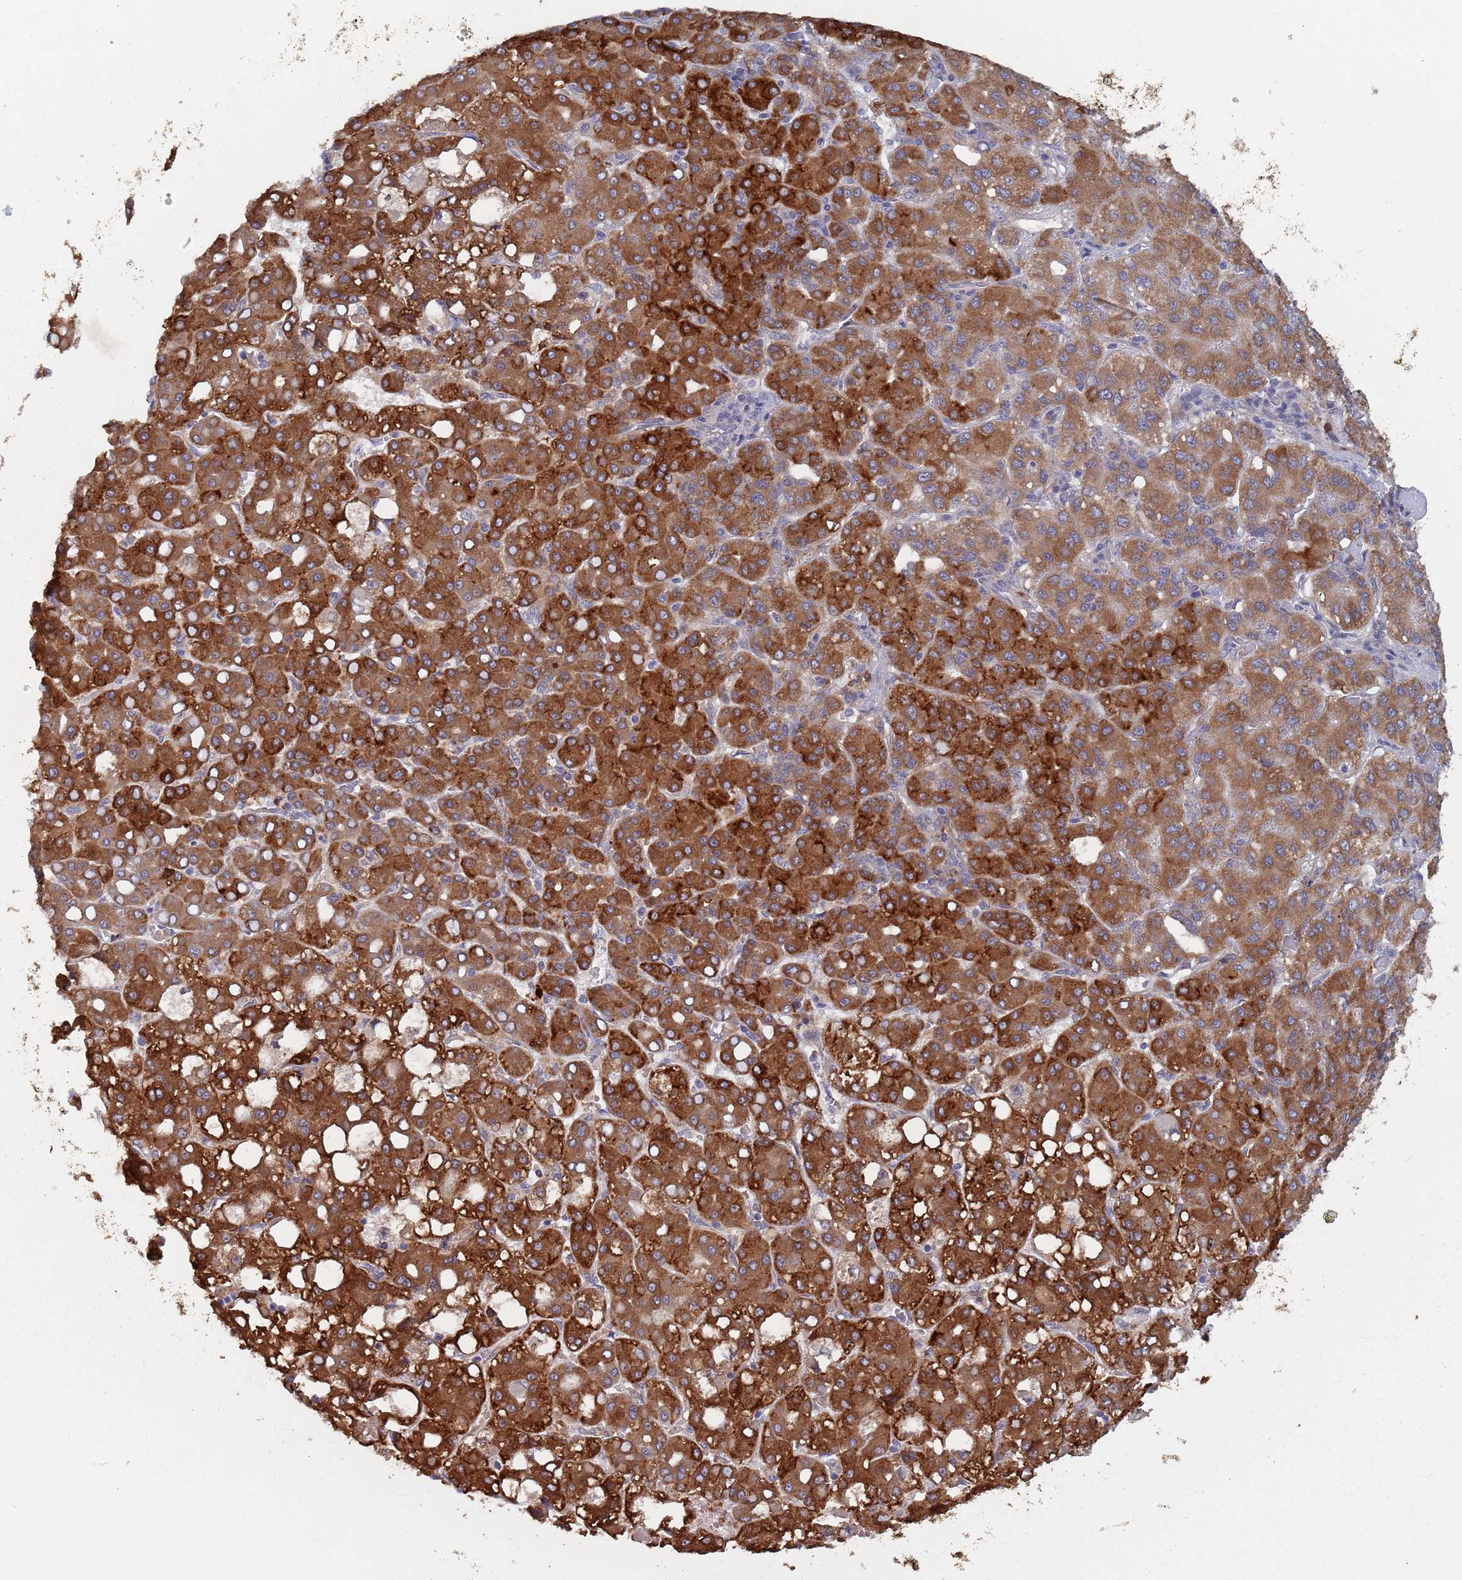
{"staining": {"intensity": "strong", "quantity": ">75%", "location": "cytoplasmic/membranous"}, "tissue": "liver cancer", "cell_type": "Tumor cells", "image_type": "cancer", "snomed": [{"axis": "morphology", "description": "Carcinoma, Hepatocellular, NOS"}, {"axis": "topography", "description": "Liver"}], "caption": "Immunohistochemical staining of liver cancer (hepatocellular carcinoma) shows high levels of strong cytoplasmic/membranous protein staining in about >75% of tumor cells.", "gene": "ZNF140", "patient": {"sex": "male", "age": 65}}